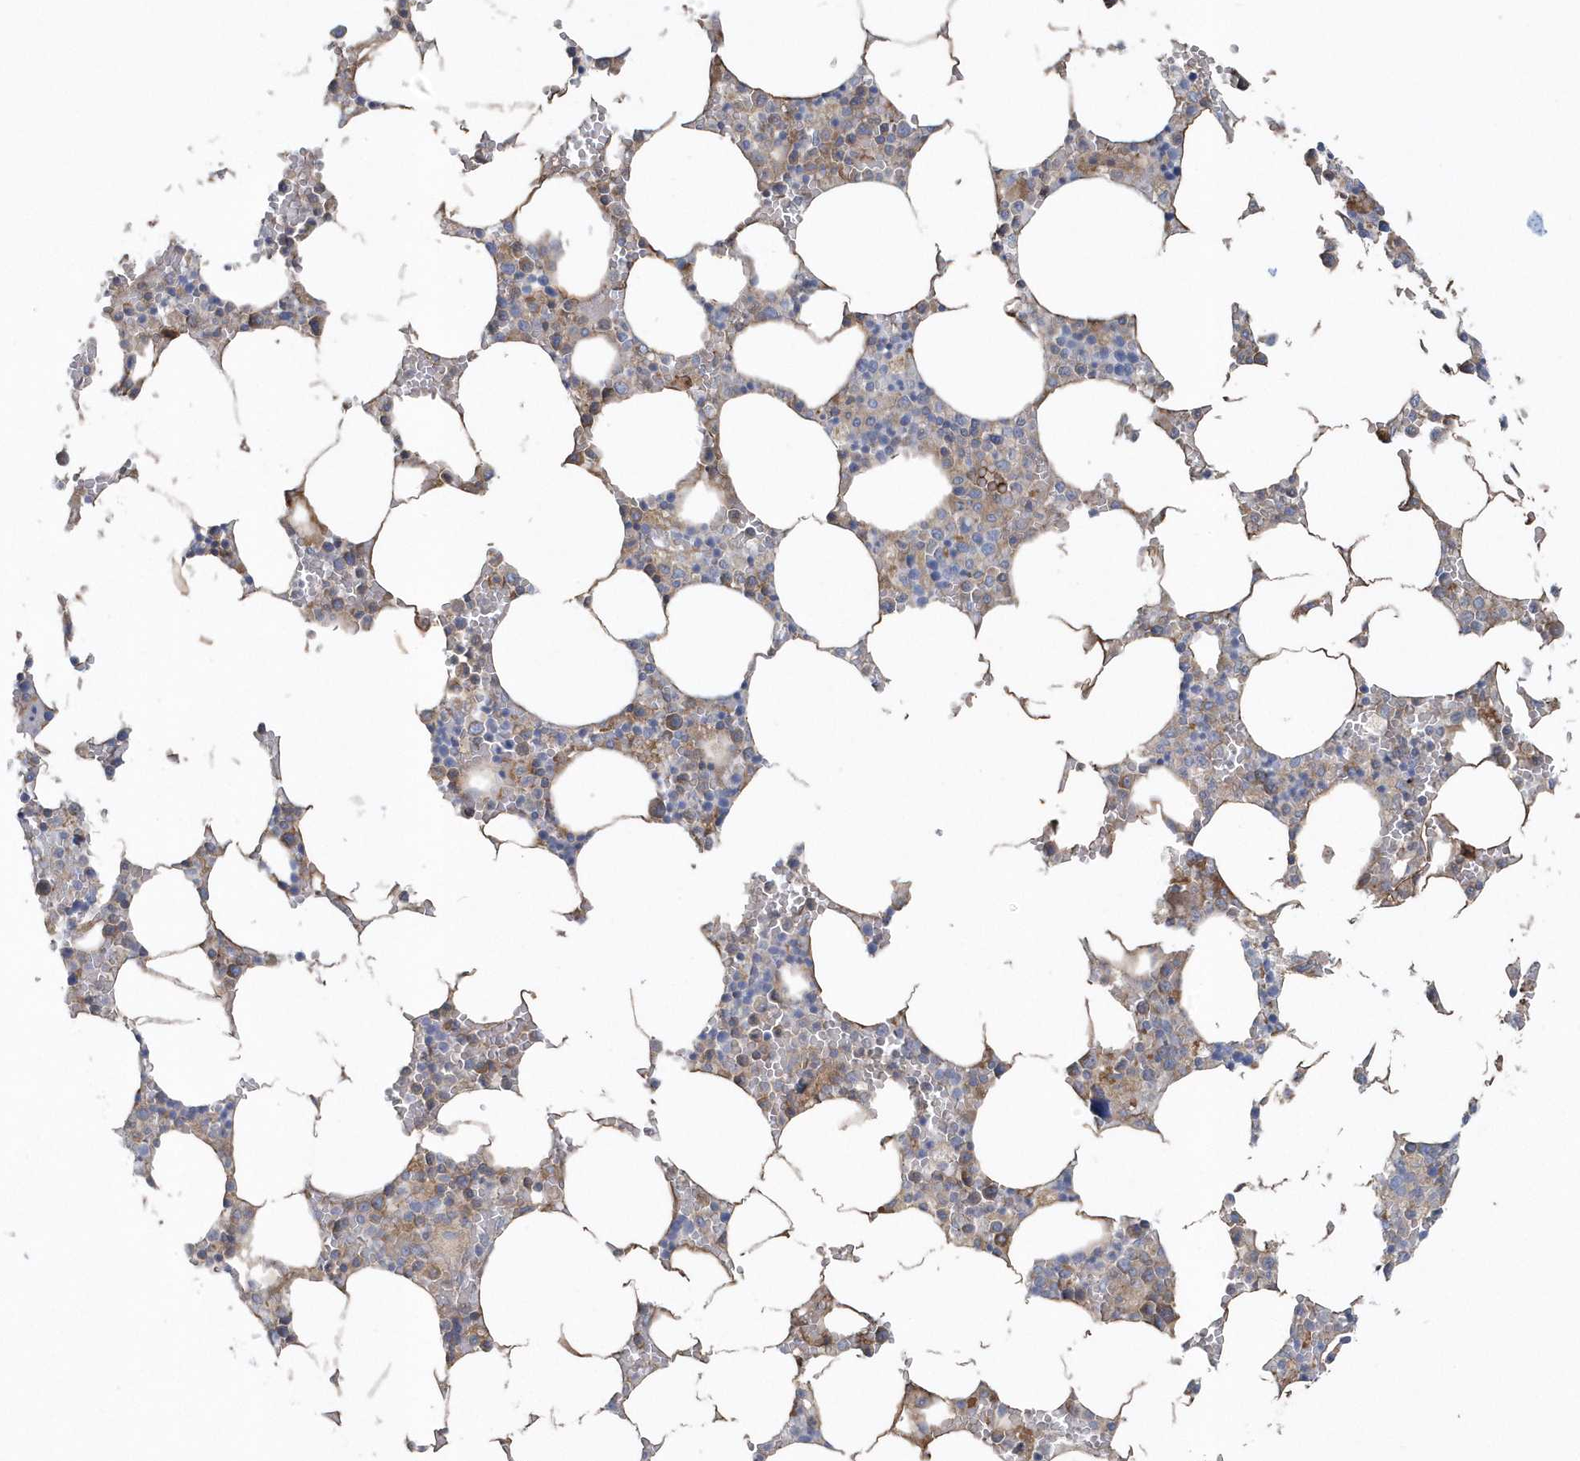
{"staining": {"intensity": "weak", "quantity": "<25%", "location": "cytoplasmic/membranous"}, "tissue": "bone marrow", "cell_type": "Hematopoietic cells", "image_type": "normal", "snomed": [{"axis": "morphology", "description": "Normal tissue, NOS"}, {"axis": "topography", "description": "Bone marrow"}], "caption": "This is an IHC image of unremarkable human bone marrow. There is no positivity in hematopoietic cells.", "gene": "SPATA18", "patient": {"sex": "male", "age": 70}}